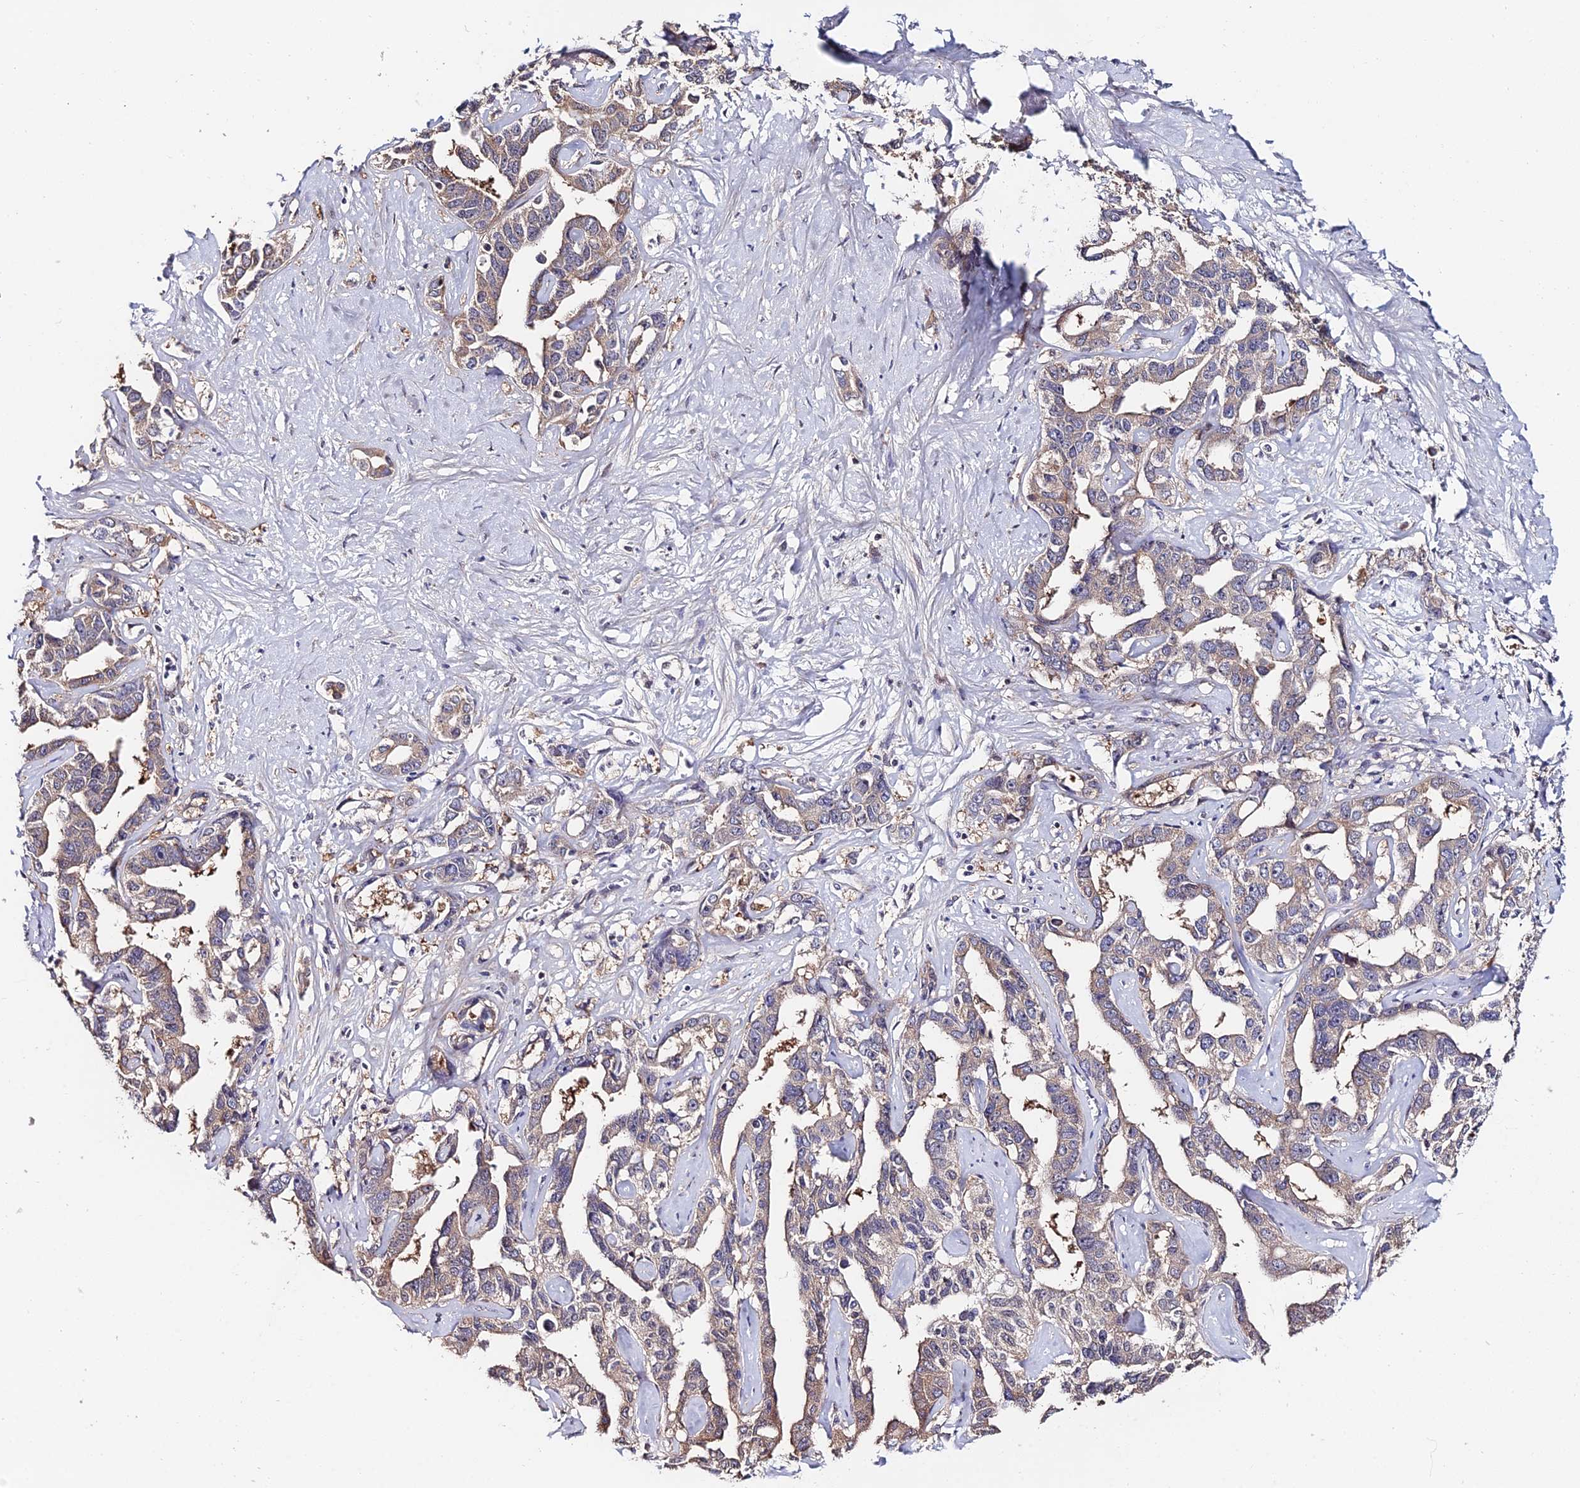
{"staining": {"intensity": "weak", "quantity": "25%-75%", "location": "cytoplasmic/membranous"}, "tissue": "liver cancer", "cell_type": "Tumor cells", "image_type": "cancer", "snomed": [{"axis": "morphology", "description": "Cholangiocarcinoma"}, {"axis": "topography", "description": "Liver"}], "caption": "Immunohistochemistry (IHC) (DAB) staining of human liver cancer shows weak cytoplasmic/membranous protein staining in about 25%-75% of tumor cells.", "gene": "INPP4A", "patient": {"sex": "male", "age": 59}}